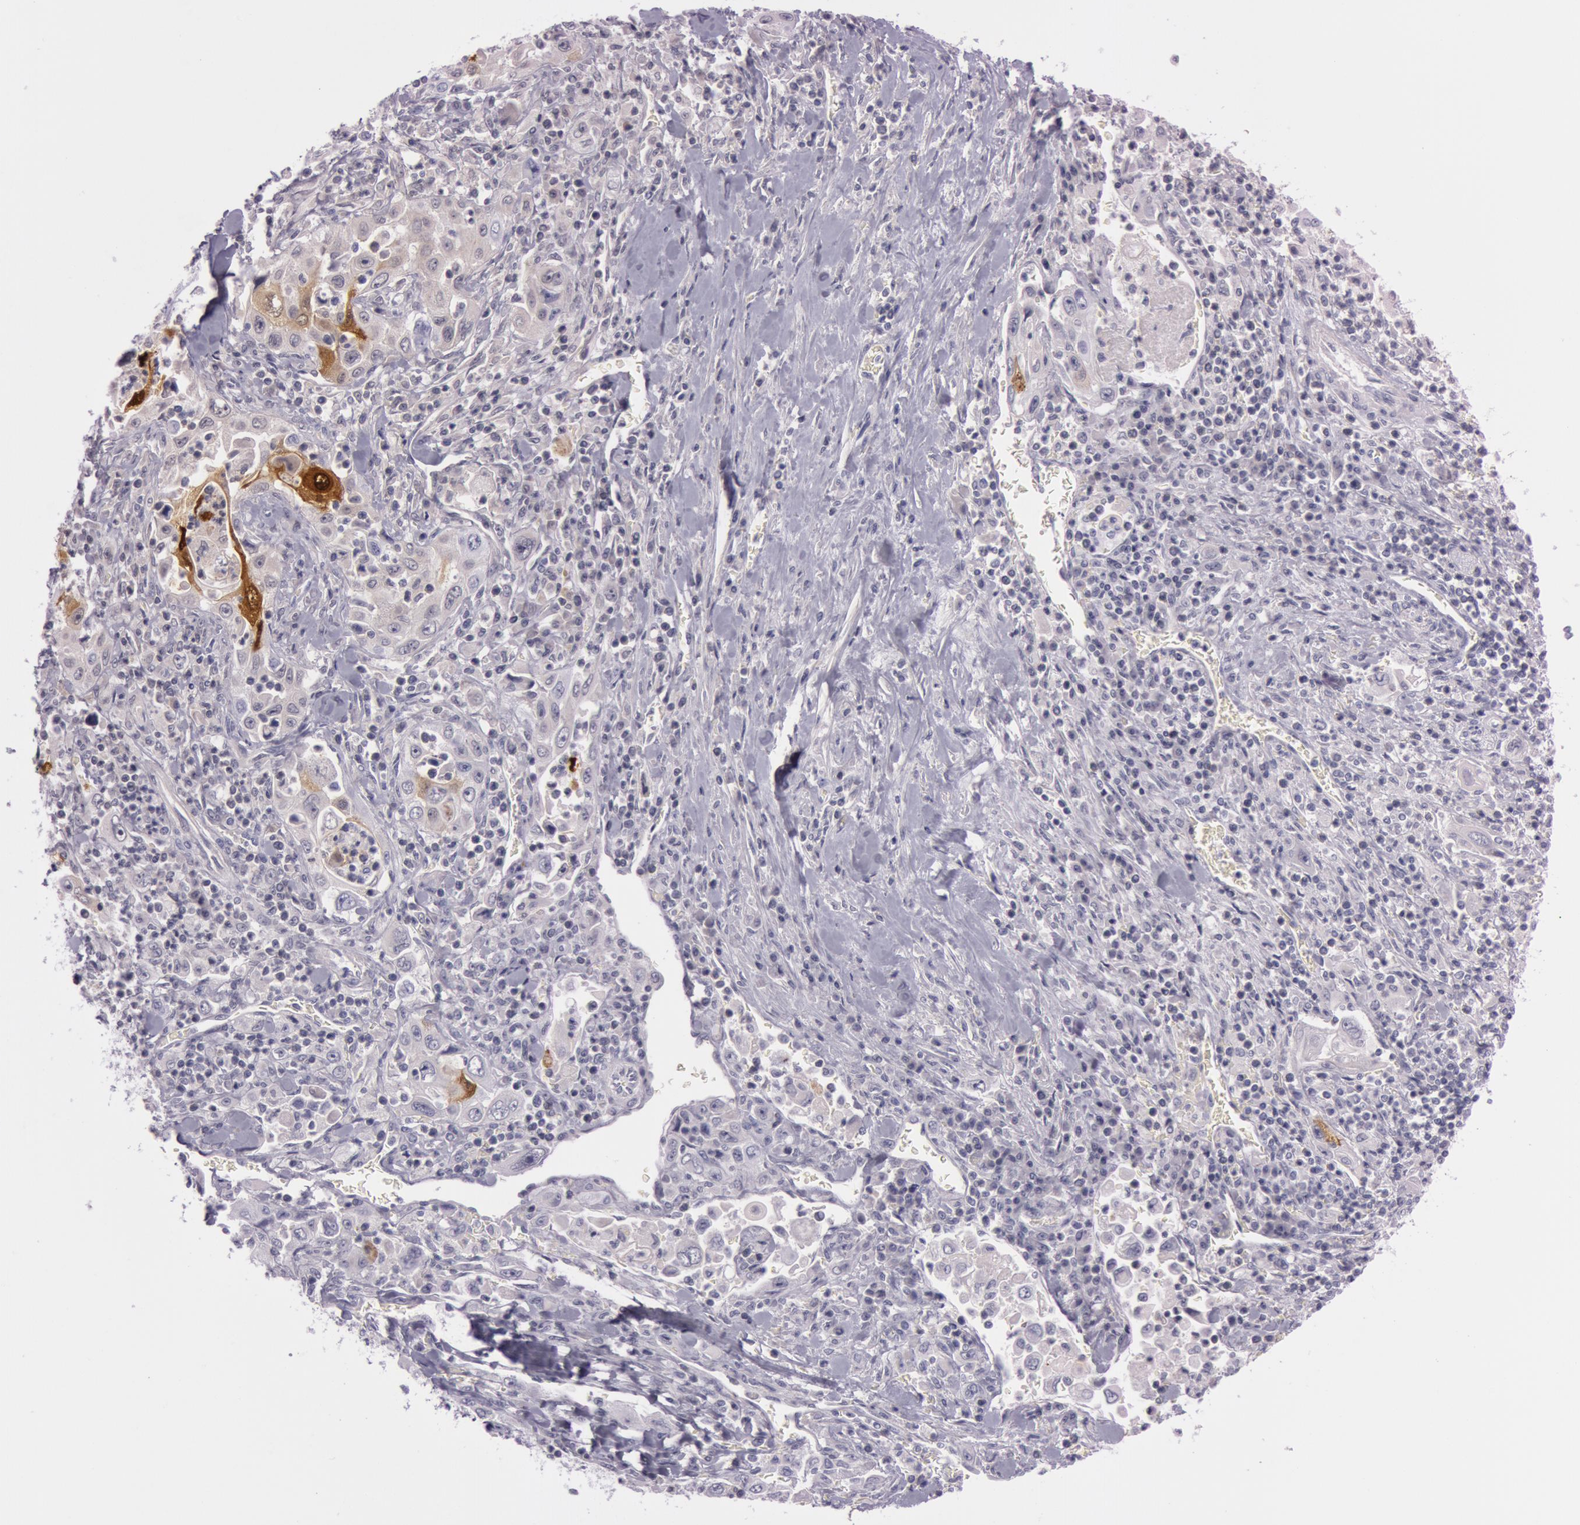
{"staining": {"intensity": "moderate", "quantity": "<25%", "location": "cytoplasmic/membranous"}, "tissue": "pancreatic cancer", "cell_type": "Tumor cells", "image_type": "cancer", "snomed": [{"axis": "morphology", "description": "Adenocarcinoma, NOS"}, {"axis": "topography", "description": "Pancreas"}], "caption": "A low amount of moderate cytoplasmic/membranous staining is identified in about <25% of tumor cells in pancreatic cancer tissue.", "gene": "S100A7", "patient": {"sex": "male", "age": 70}}